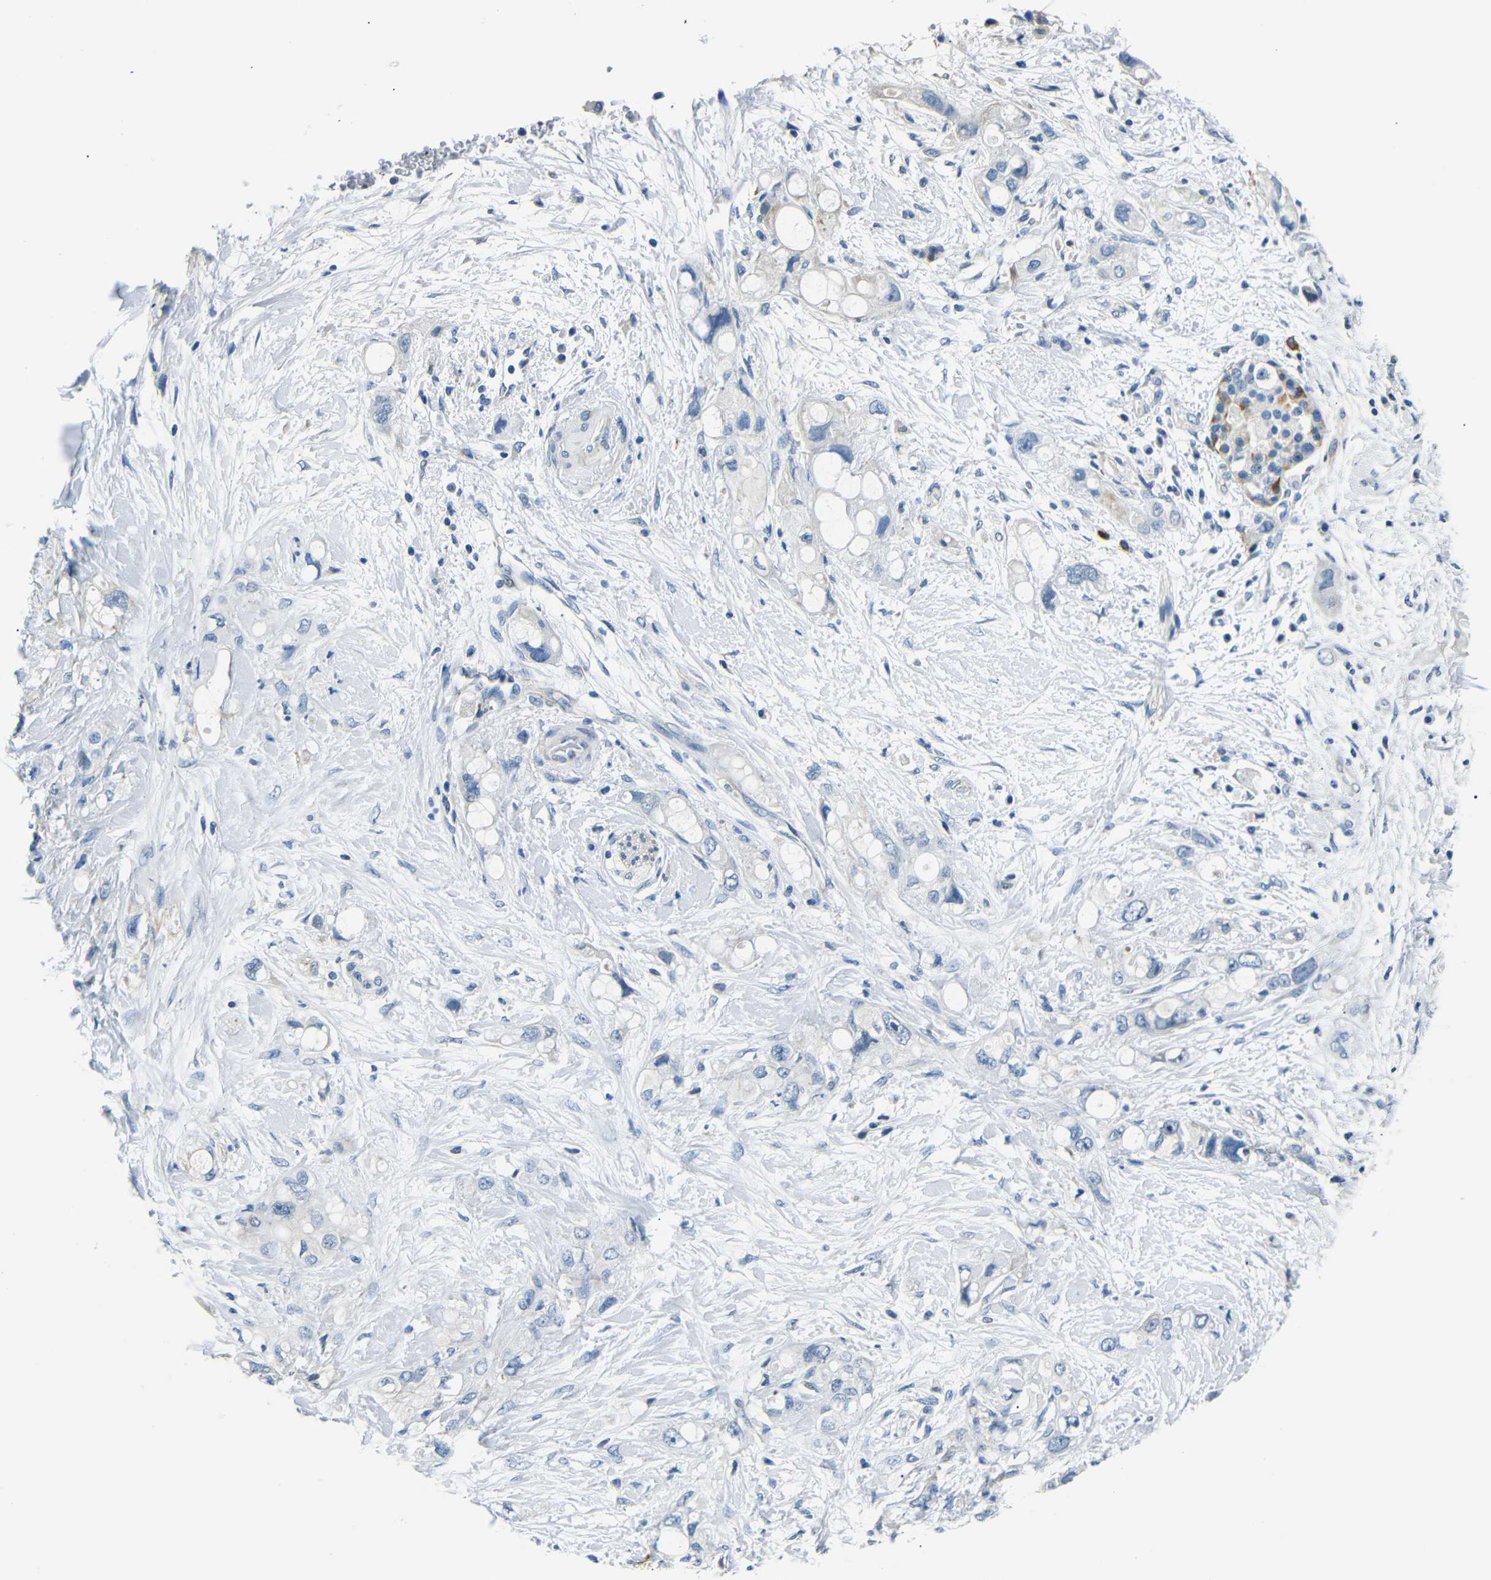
{"staining": {"intensity": "negative", "quantity": "none", "location": "none"}, "tissue": "pancreatic cancer", "cell_type": "Tumor cells", "image_type": "cancer", "snomed": [{"axis": "morphology", "description": "Adenocarcinoma, NOS"}, {"axis": "topography", "description": "Pancreas"}], "caption": "Photomicrograph shows no significant protein expression in tumor cells of pancreatic cancer.", "gene": "TAFA1", "patient": {"sex": "female", "age": 56}}